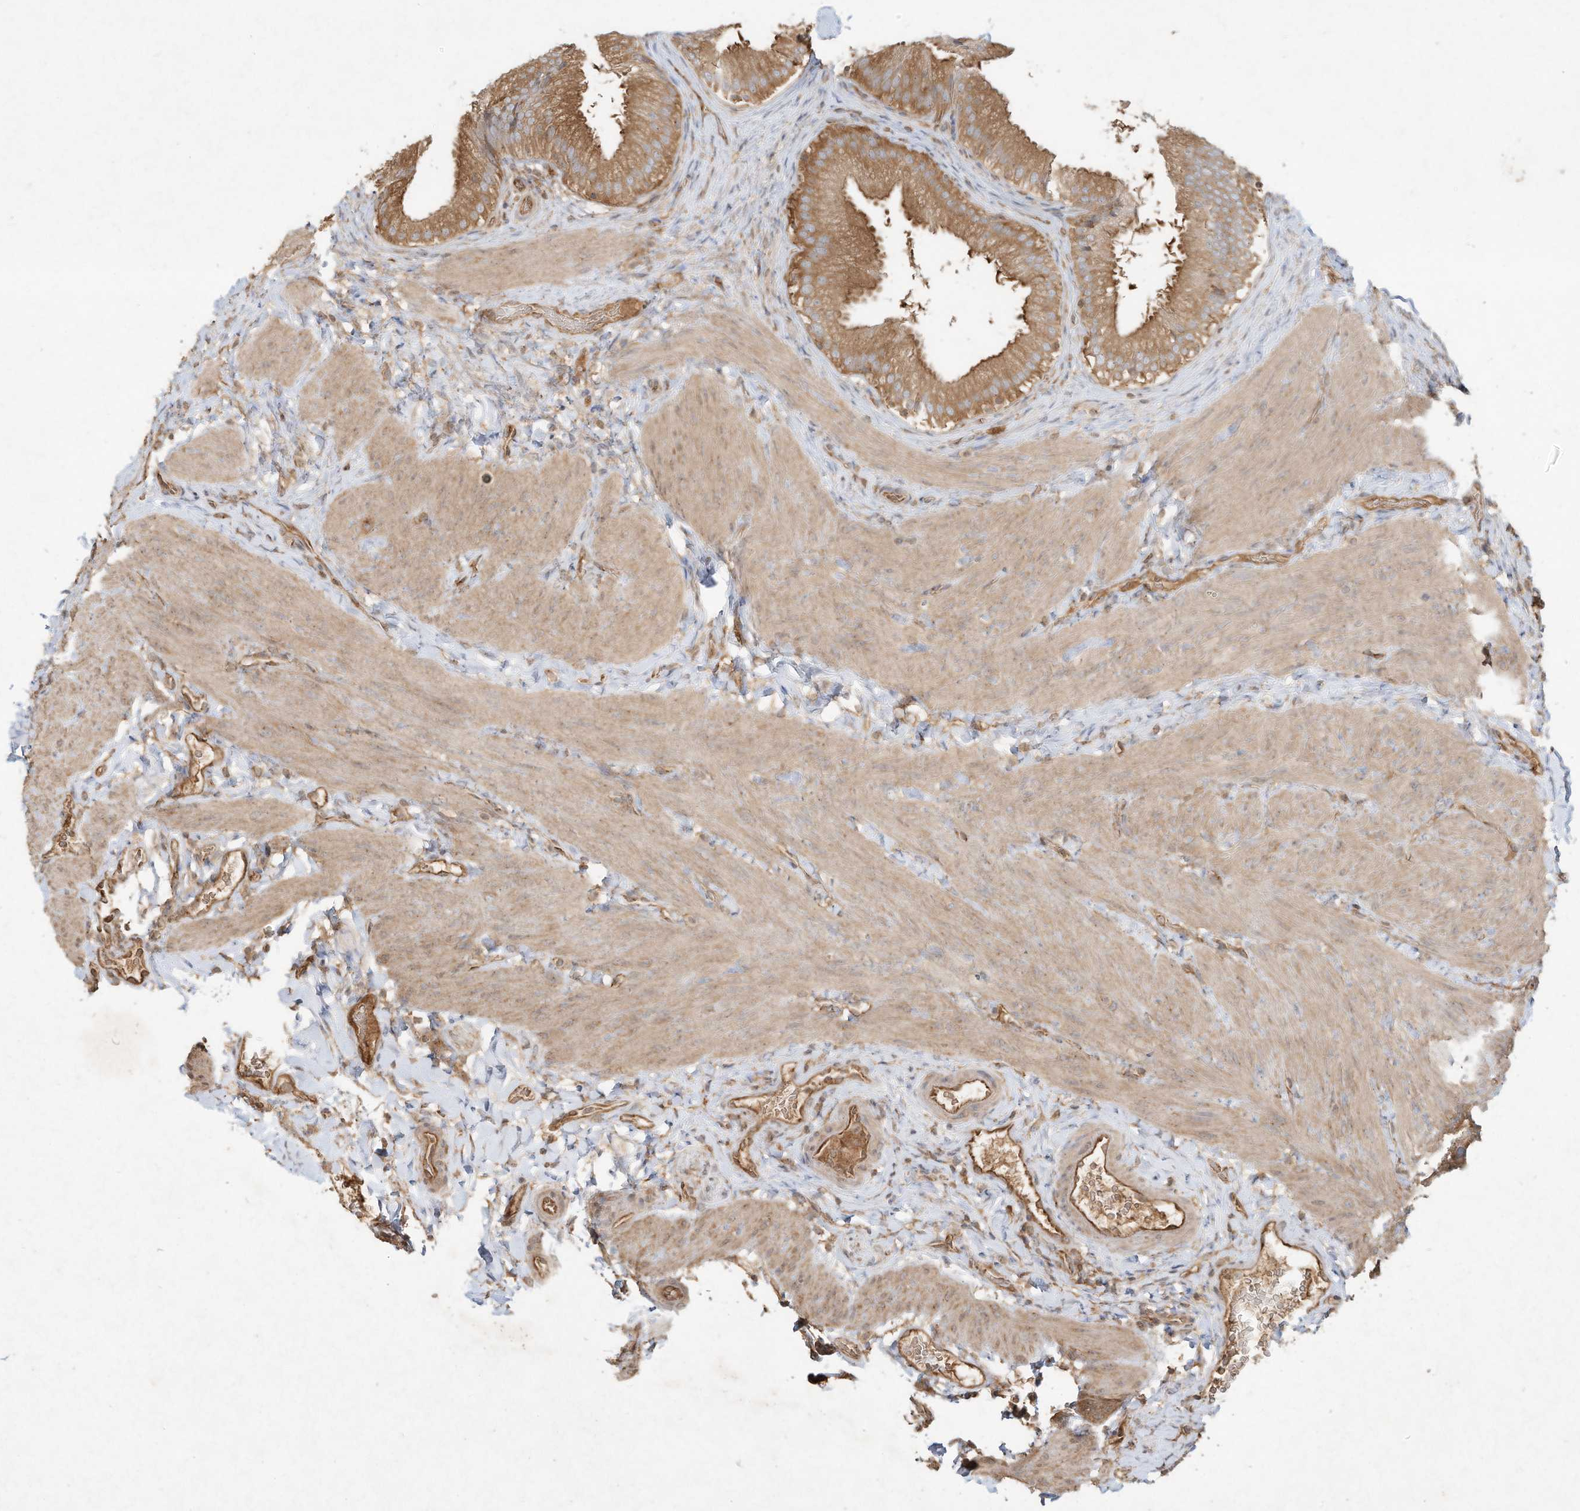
{"staining": {"intensity": "moderate", "quantity": ">75%", "location": "cytoplasmic/membranous"}, "tissue": "gallbladder", "cell_type": "Glandular cells", "image_type": "normal", "snomed": [{"axis": "morphology", "description": "Normal tissue, NOS"}, {"axis": "topography", "description": "Gallbladder"}], "caption": "A photomicrograph of gallbladder stained for a protein demonstrates moderate cytoplasmic/membranous brown staining in glandular cells. (Stains: DAB in brown, nuclei in blue, Microscopy: brightfield microscopy at high magnification).", "gene": "DYNC1I2", "patient": {"sex": "female", "age": 30}}